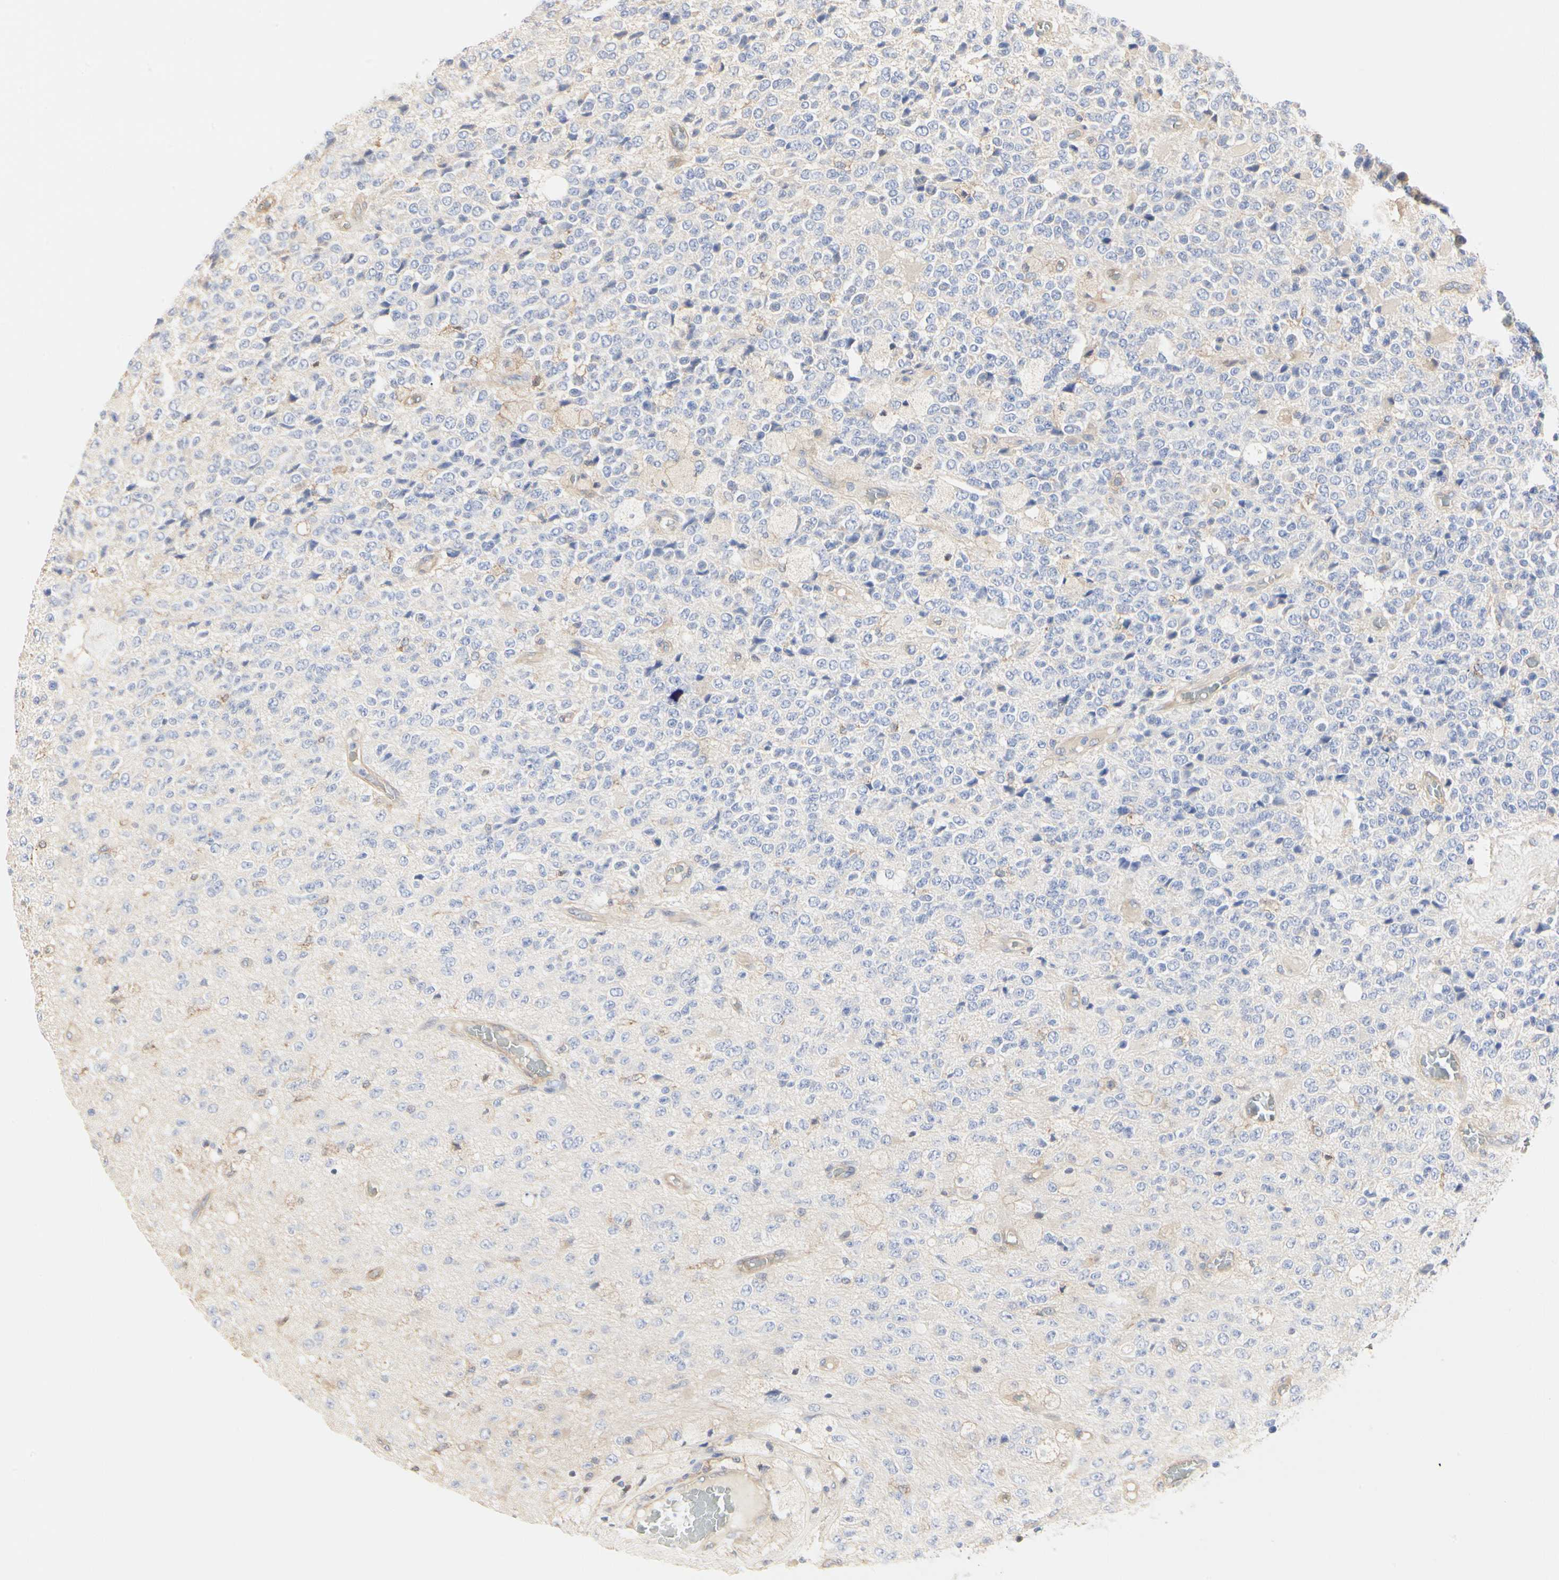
{"staining": {"intensity": "weak", "quantity": "<25%", "location": "cytoplasmic/membranous"}, "tissue": "glioma", "cell_type": "Tumor cells", "image_type": "cancer", "snomed": [{"axis": "morphology", "description": "Glioma, malignant, High grade"}, {"axis": "topography", "description": "pancreas cauda"}], "caption": "This micrograph is of glioma stained with immunohistochemistry (IHC) to label a protein in brown with the nuclei are counter-stained blue. There is no expression in tumor cells.", "gene": "C3orf52", "patient": {"sex": "male", "age": 60}}